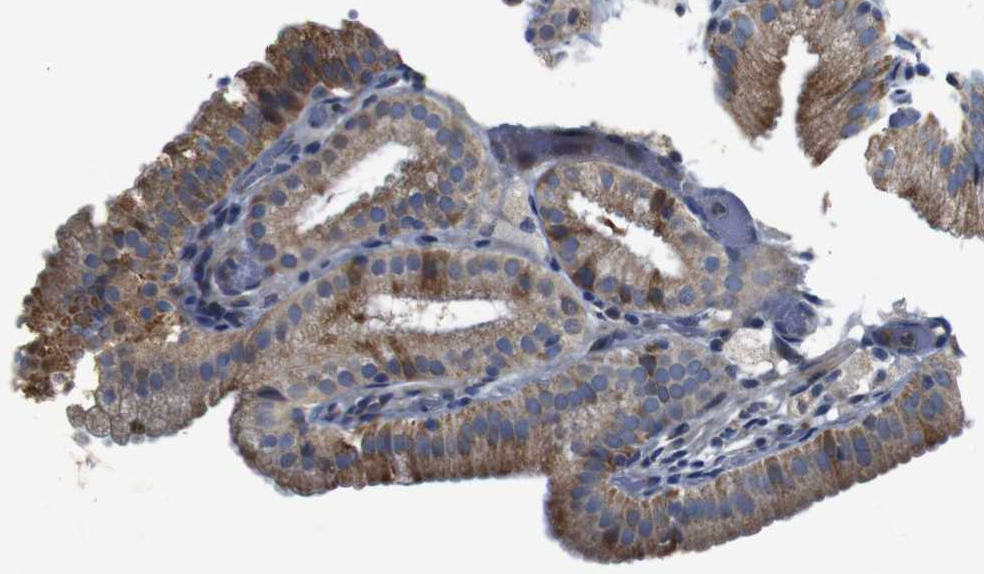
{"staining": {"intensity": "moderate", "quantity": ">75%", "location": "cytoplasmic/membranous"}, "tissue": "gallbladder", "cell_type": "Glandular cells", "image_type": "normal", "snomed": [{"axis": "morphology", "description": "Normal tissue, NOS"}, {"axis": "topography", "description": "Gallbladder"}], "caption": "A micrograph showing moderate cytoplasmic/membranous staining in approximately >75% of glandular cells in normal gallbladder, as visualized by brown immunohistochemical staining.", "gene": "CHST10", "patient": {"sex": "male", "age": 54}}